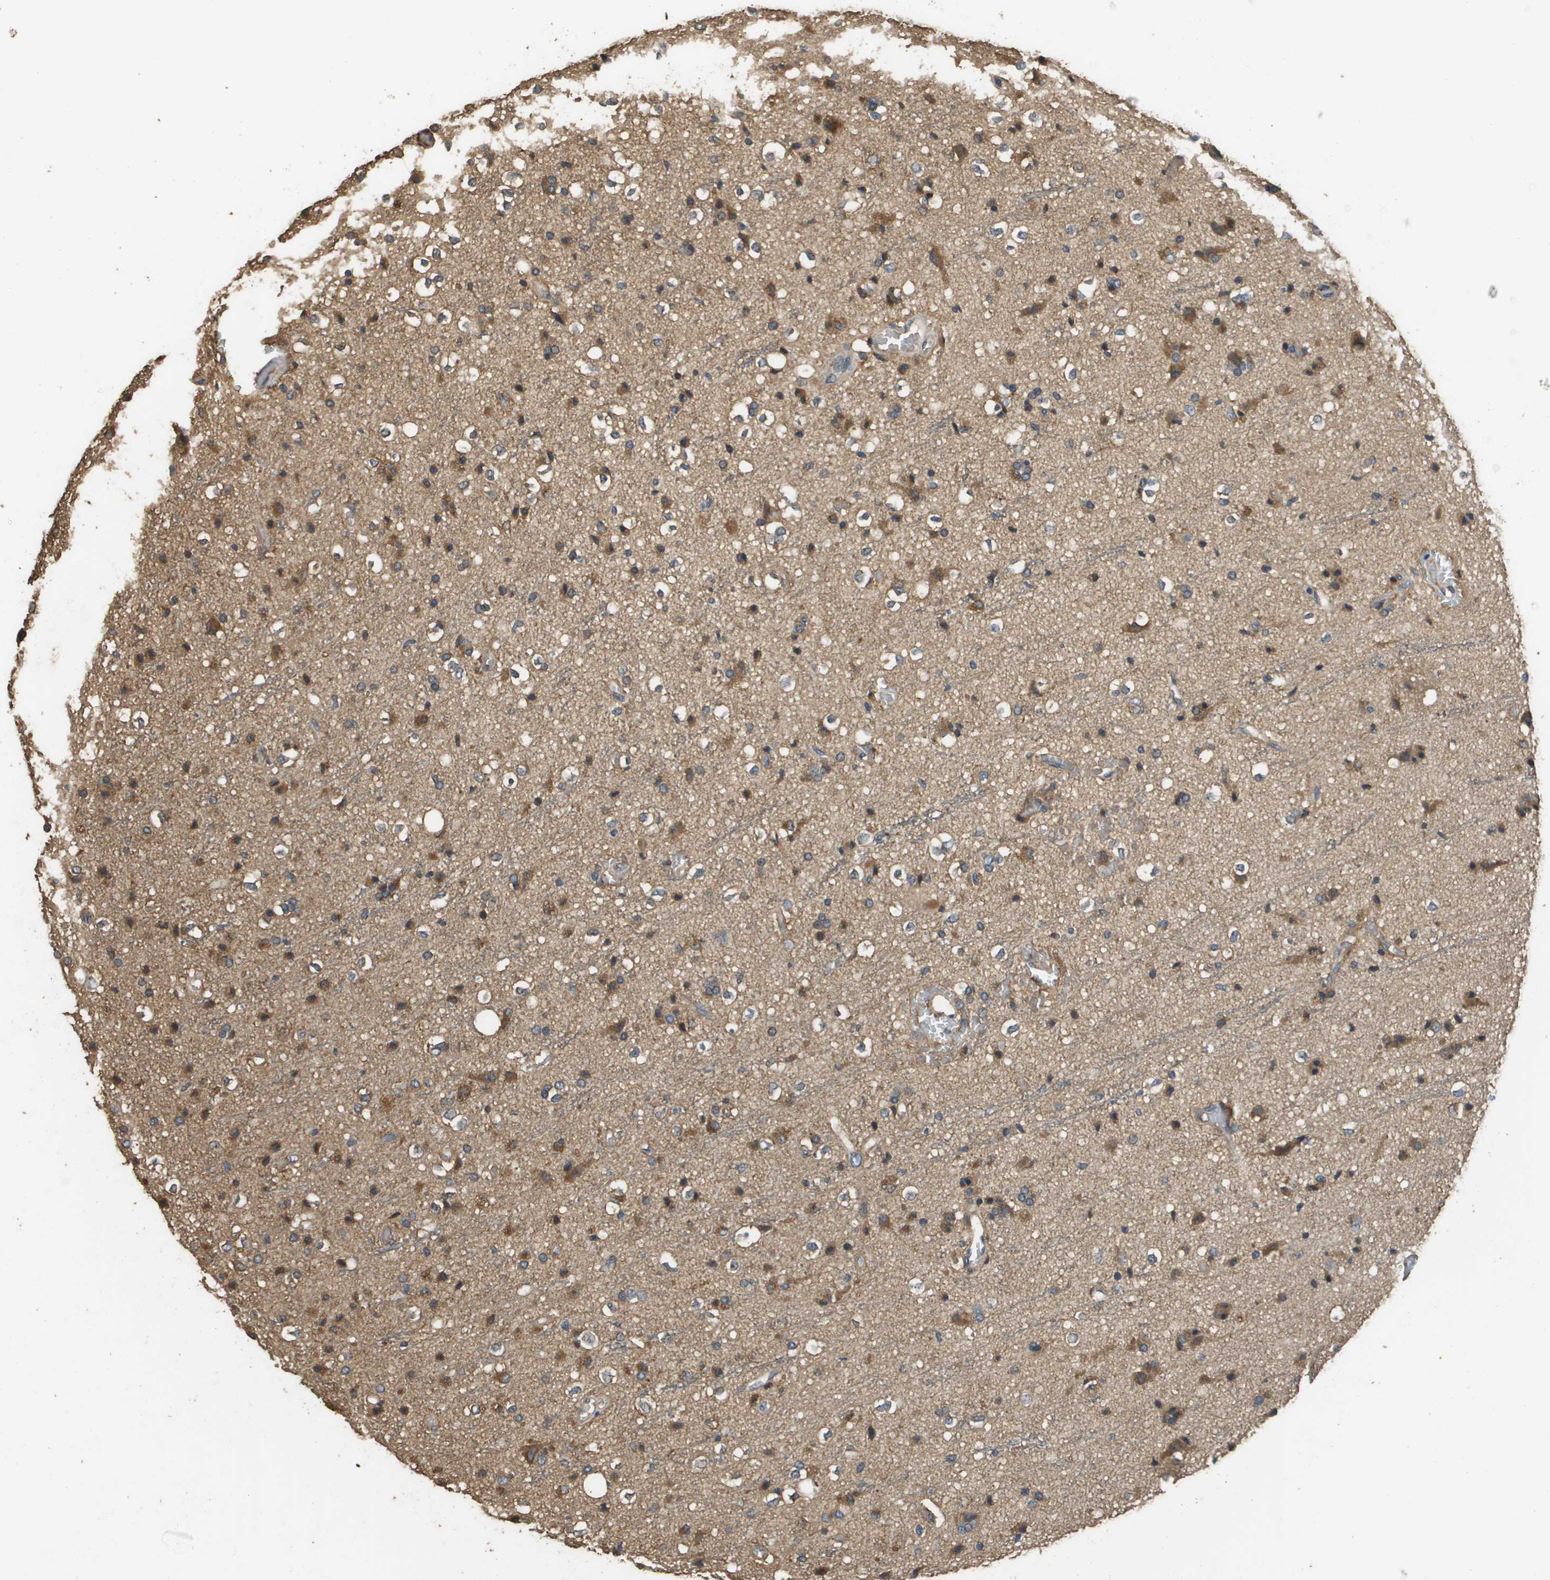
{"staining": {"intensity": "moderate", "quantity": "25%-75%", "location": "cytoplasmic/membranous"}, "tissue": "glioma", "cell_type": "Tumor cells", "image_type": "cancer", "snomed": [{"axis": "morphology", "description": "Glioma, malignant, High grade"}, {"axis": "topography", "description": "Brain"}], "caption": "Human malignant high-grade glioma stained with a protein marker demonstrates moderate staining in tumor cells.", "gene": "RAB6B", "patient": {"sex": "male", "age": 47}}